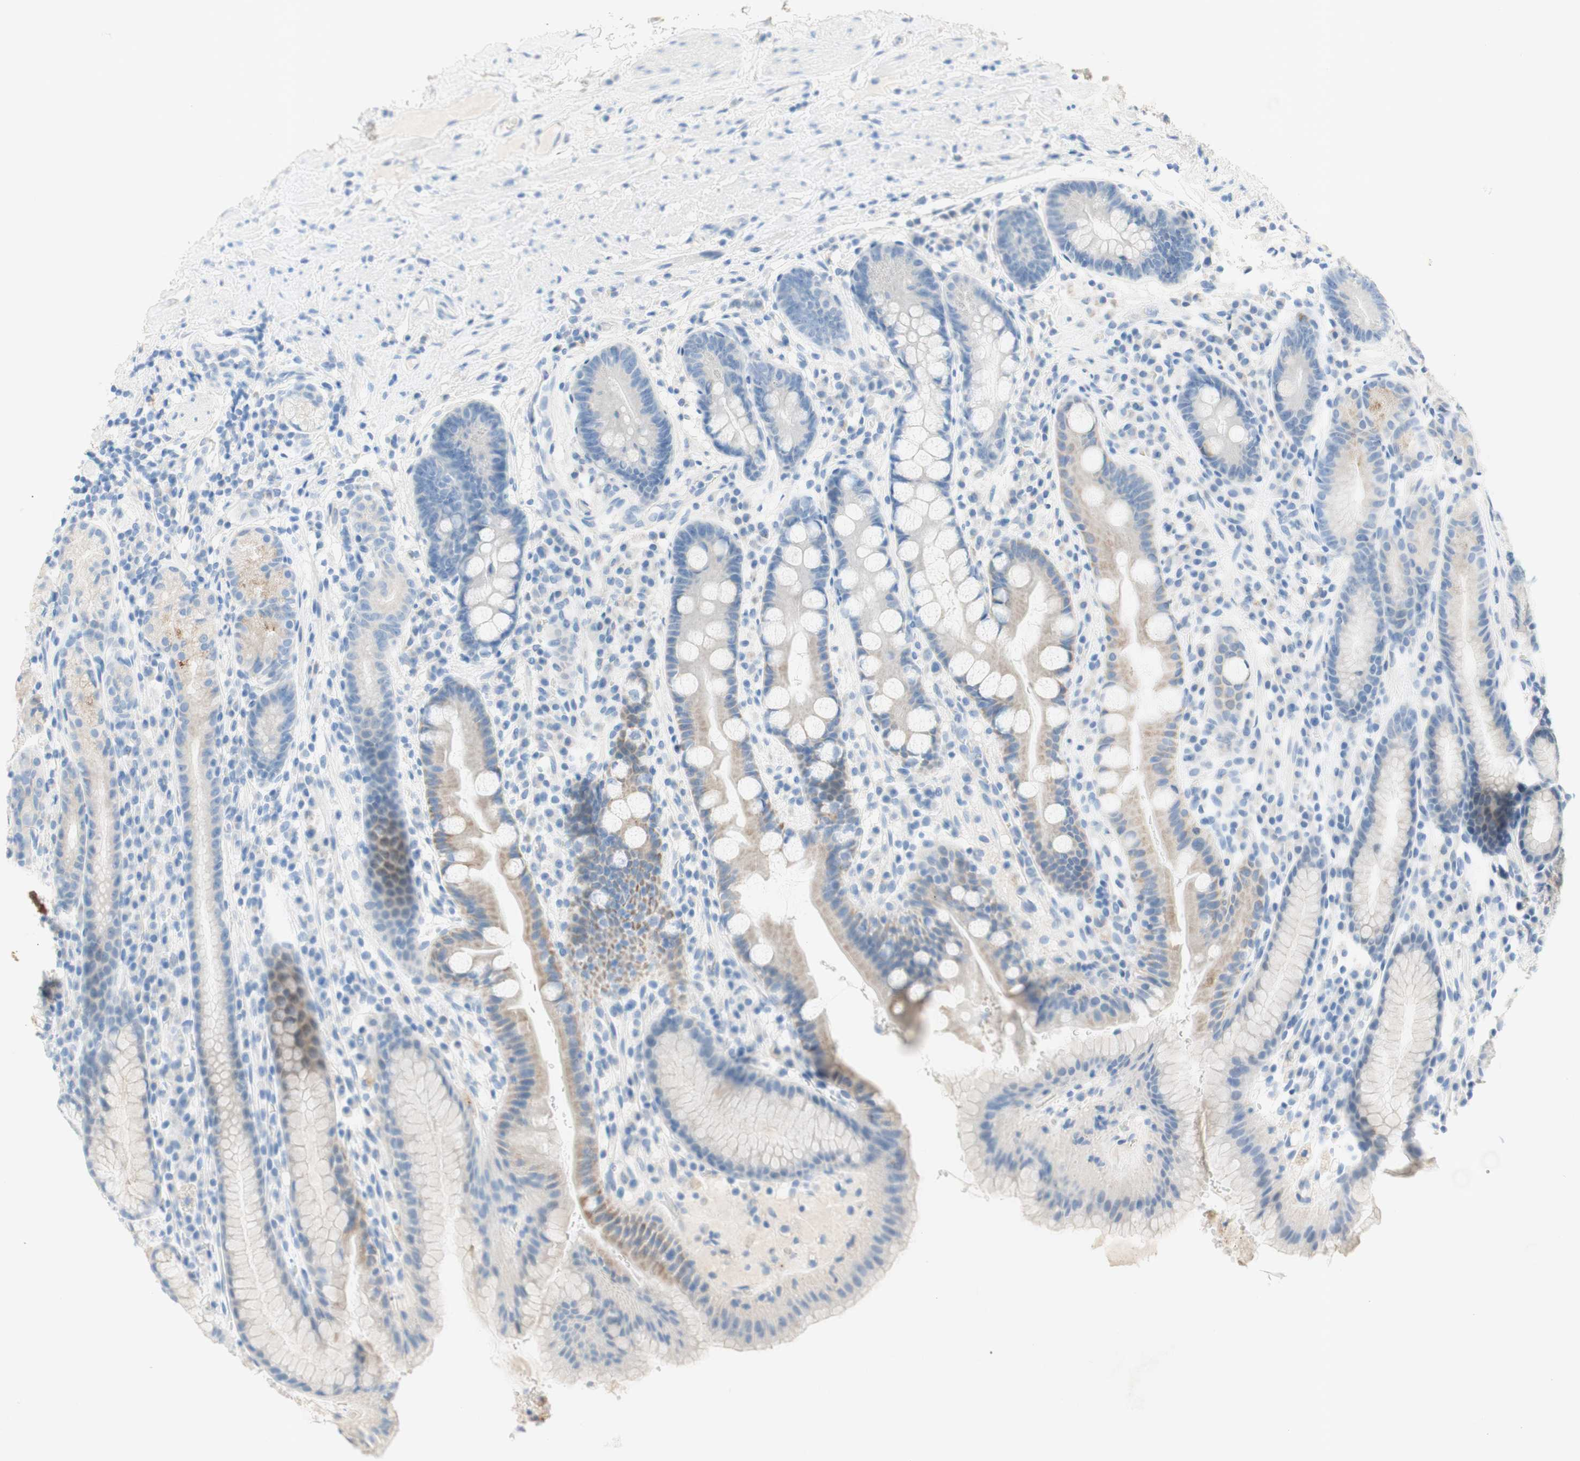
{"staining": {"intensity": "weak", "quantity": "25%-75%", "location": "cytoplasmic/membranous"}, "tissue": "stomach", "cell_type": "Glandular cells", "image_type": "normal", "snomed": [{"axis": "morphology", "description": "Normal tissue, NOS"}, {"axis": "topography", "description": "Stomach, lower"}], "caption": "Approximately 25%-75% of glandular cells in unremarkable stomach exhibit weak cytoplasmic/membranous protein expression as visualized by brown immunohistochemical staining.", "gene": "POLR2J3", "patient": {"sex": "male", "age": 52}}